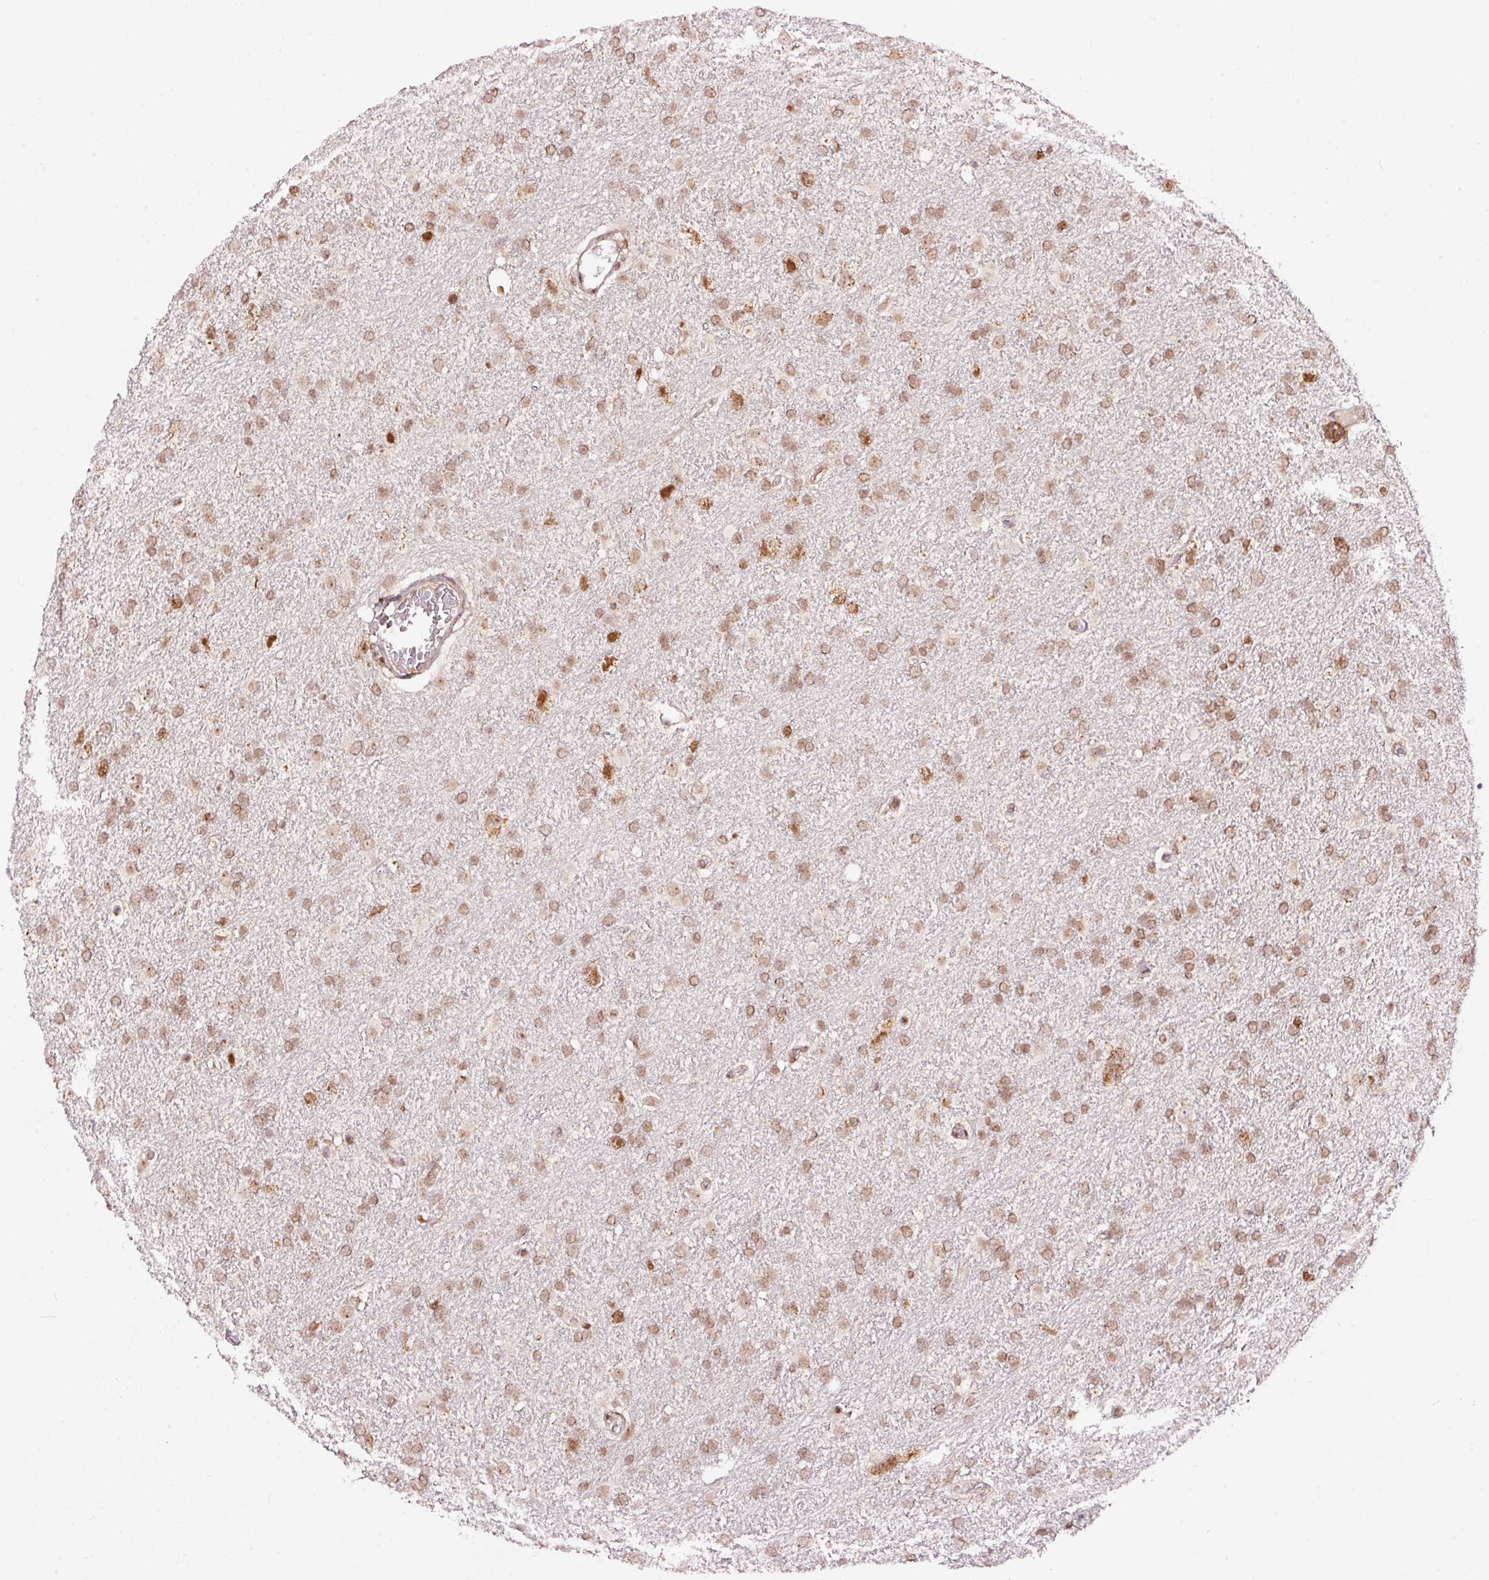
{"staining": {"intensity": "weak", "quantity": ">75%", "location": "nuclear"}, "tissue": "glioma", "cell_type": "Tumor cells", "image_type": "cancer", "snomed": [{"axis": "morphology", "description": "Glioma, malignant, High grade"}, {"axis": "topography", "description": "Brain"}], "caption": "High-magnification brightfield microscopy of glioma stained with DAB (3,3'-diaminobenzidine) (brown) and counterstained with hematoxylin (blue). tumor cells exhibit weak nuclear staining is present in about>75% of cells. (DAB = brown stain, brightfield microscopy at high magnification).", "gene": "RFC4", "patient": {"sex": "male", "age": 61}}